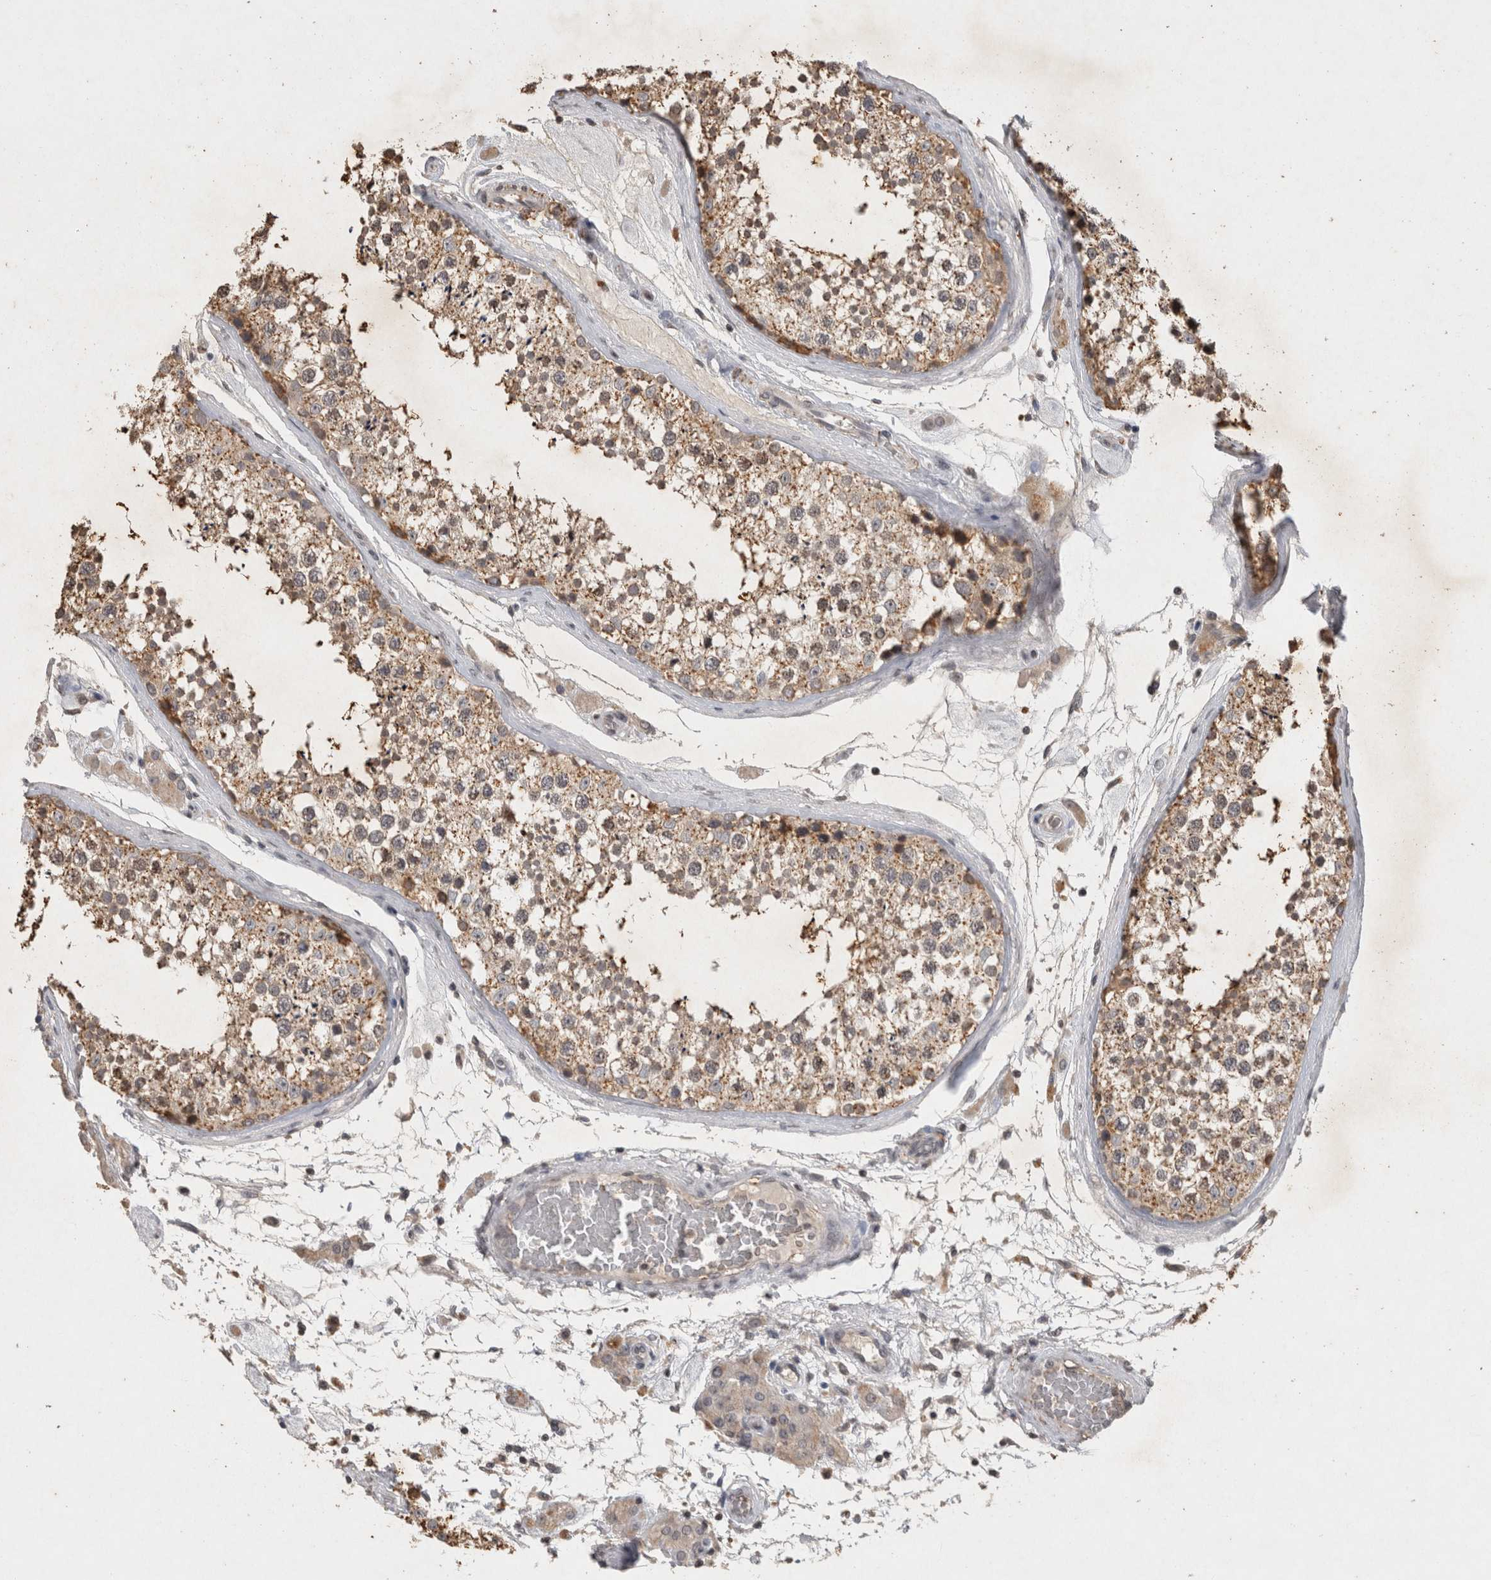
{"staining": {"intensity": "moderate", "quantity": ">75%", "location": "cytoplasmic/membranous,nuclear"}, "tissue": "testis", "cell_type": "Cells in seminiferous ducts", "image_type": "normal", "snomed": [{"axis": "morphology", "description": "Normal tissue, NOS"}, {"axis": "topography", "description": "Testis"}], "caption": "Cells in seminiferous ducts exhibit medium levels of moderate cytoplasmic/membranous,nuclear staining in about >75% of cells in normal testis.", "gene": "HRK", "patient": {"sex": "male", "age": 46}}